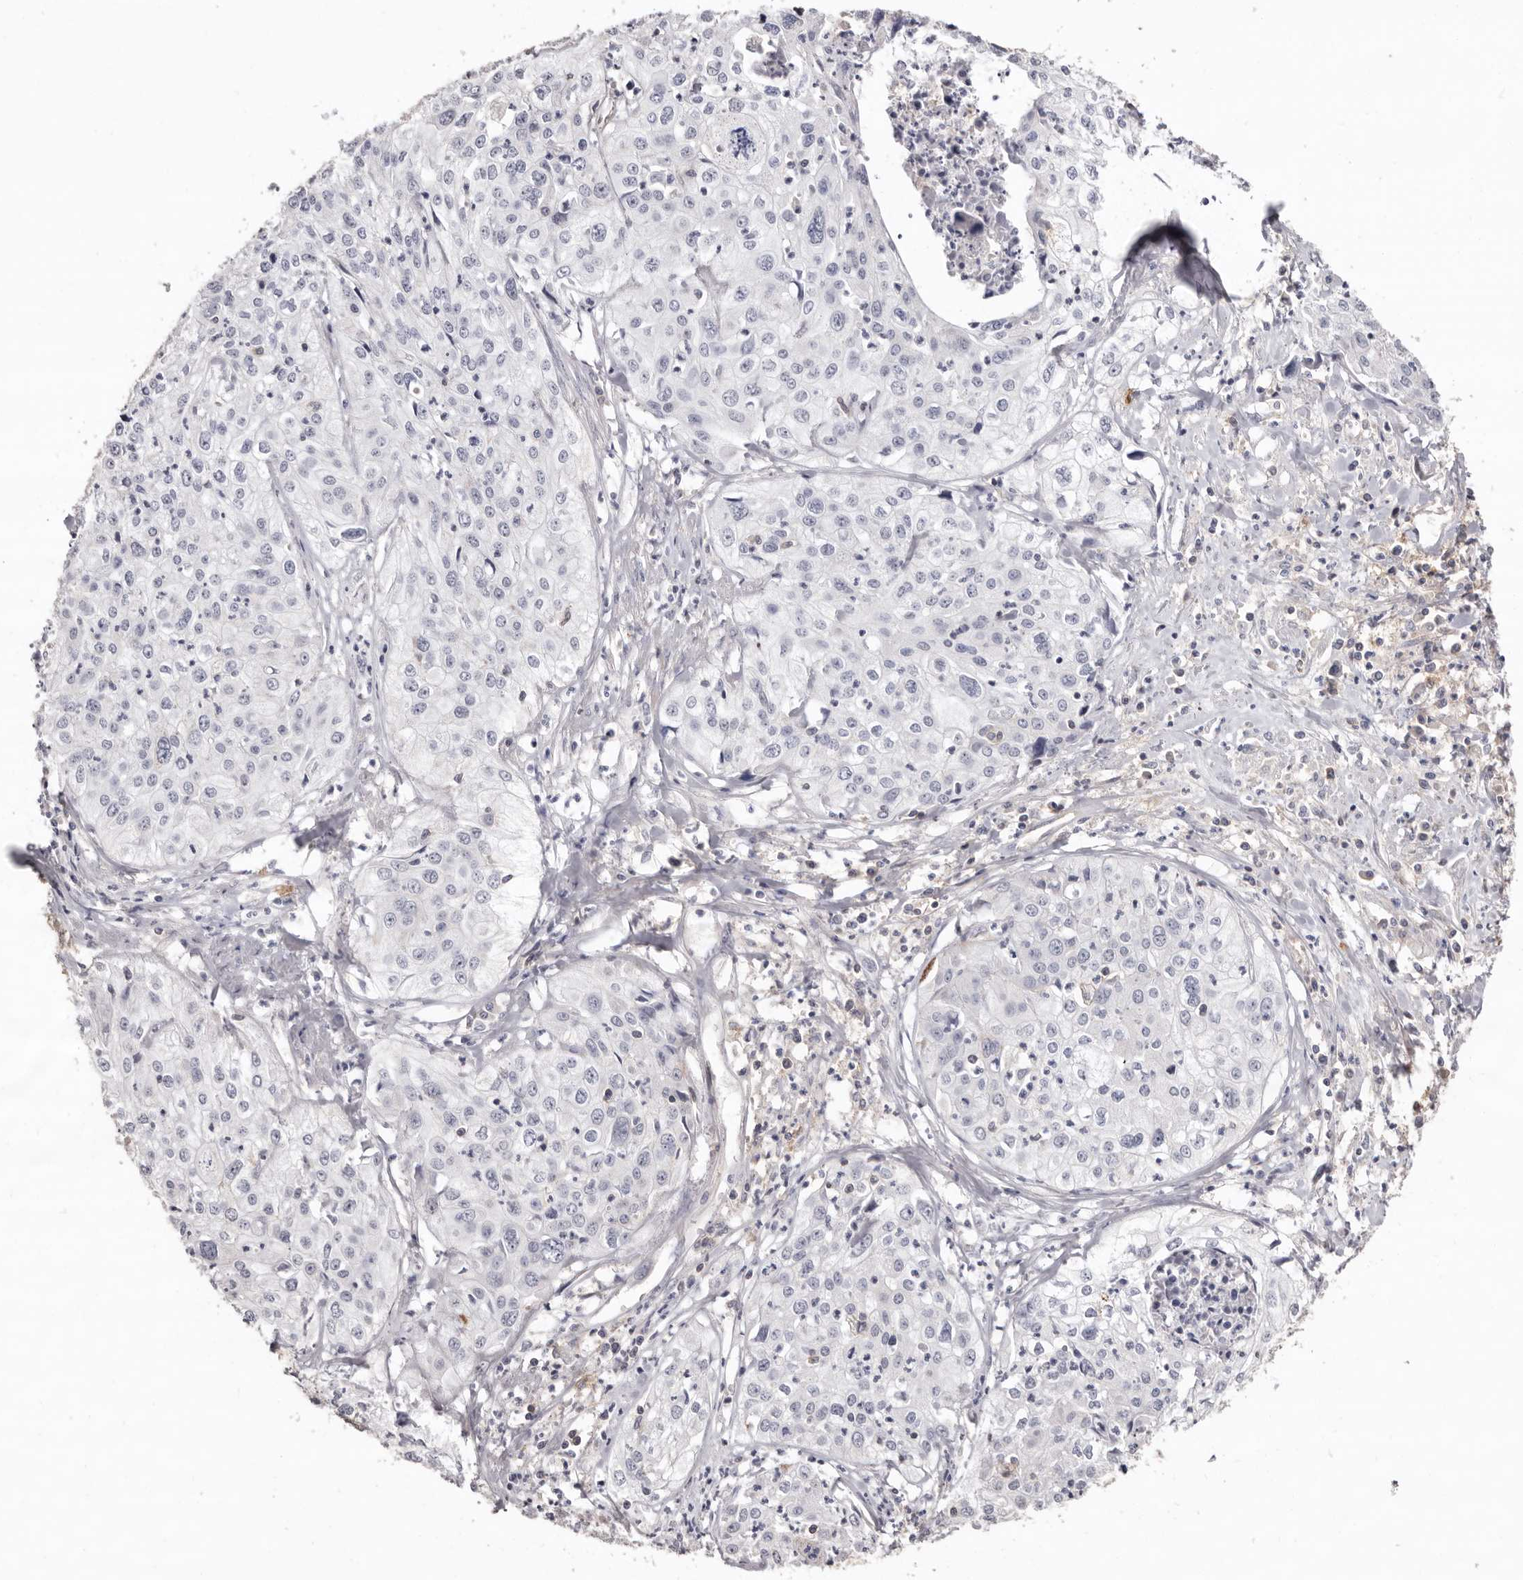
{"staining": {"intensity": "negative", "quantity": "none", "location": "none"}, "tissue": "cervical cancer", "cell_type": "Tumor cells", "image_type": "cancer", "snomed": [{"axis": "morphology", "description": "Squamous cell carcinoma, NOS"}, {"axis": "topography", "description": "Cervix"}], "caption": "An IHC photomicrograph of cervical cancer is shown. There is no staining in tumor cells of cervical cancer.", "gene": "MMACHC", "patient": {"sex": "female", "age": 31}}